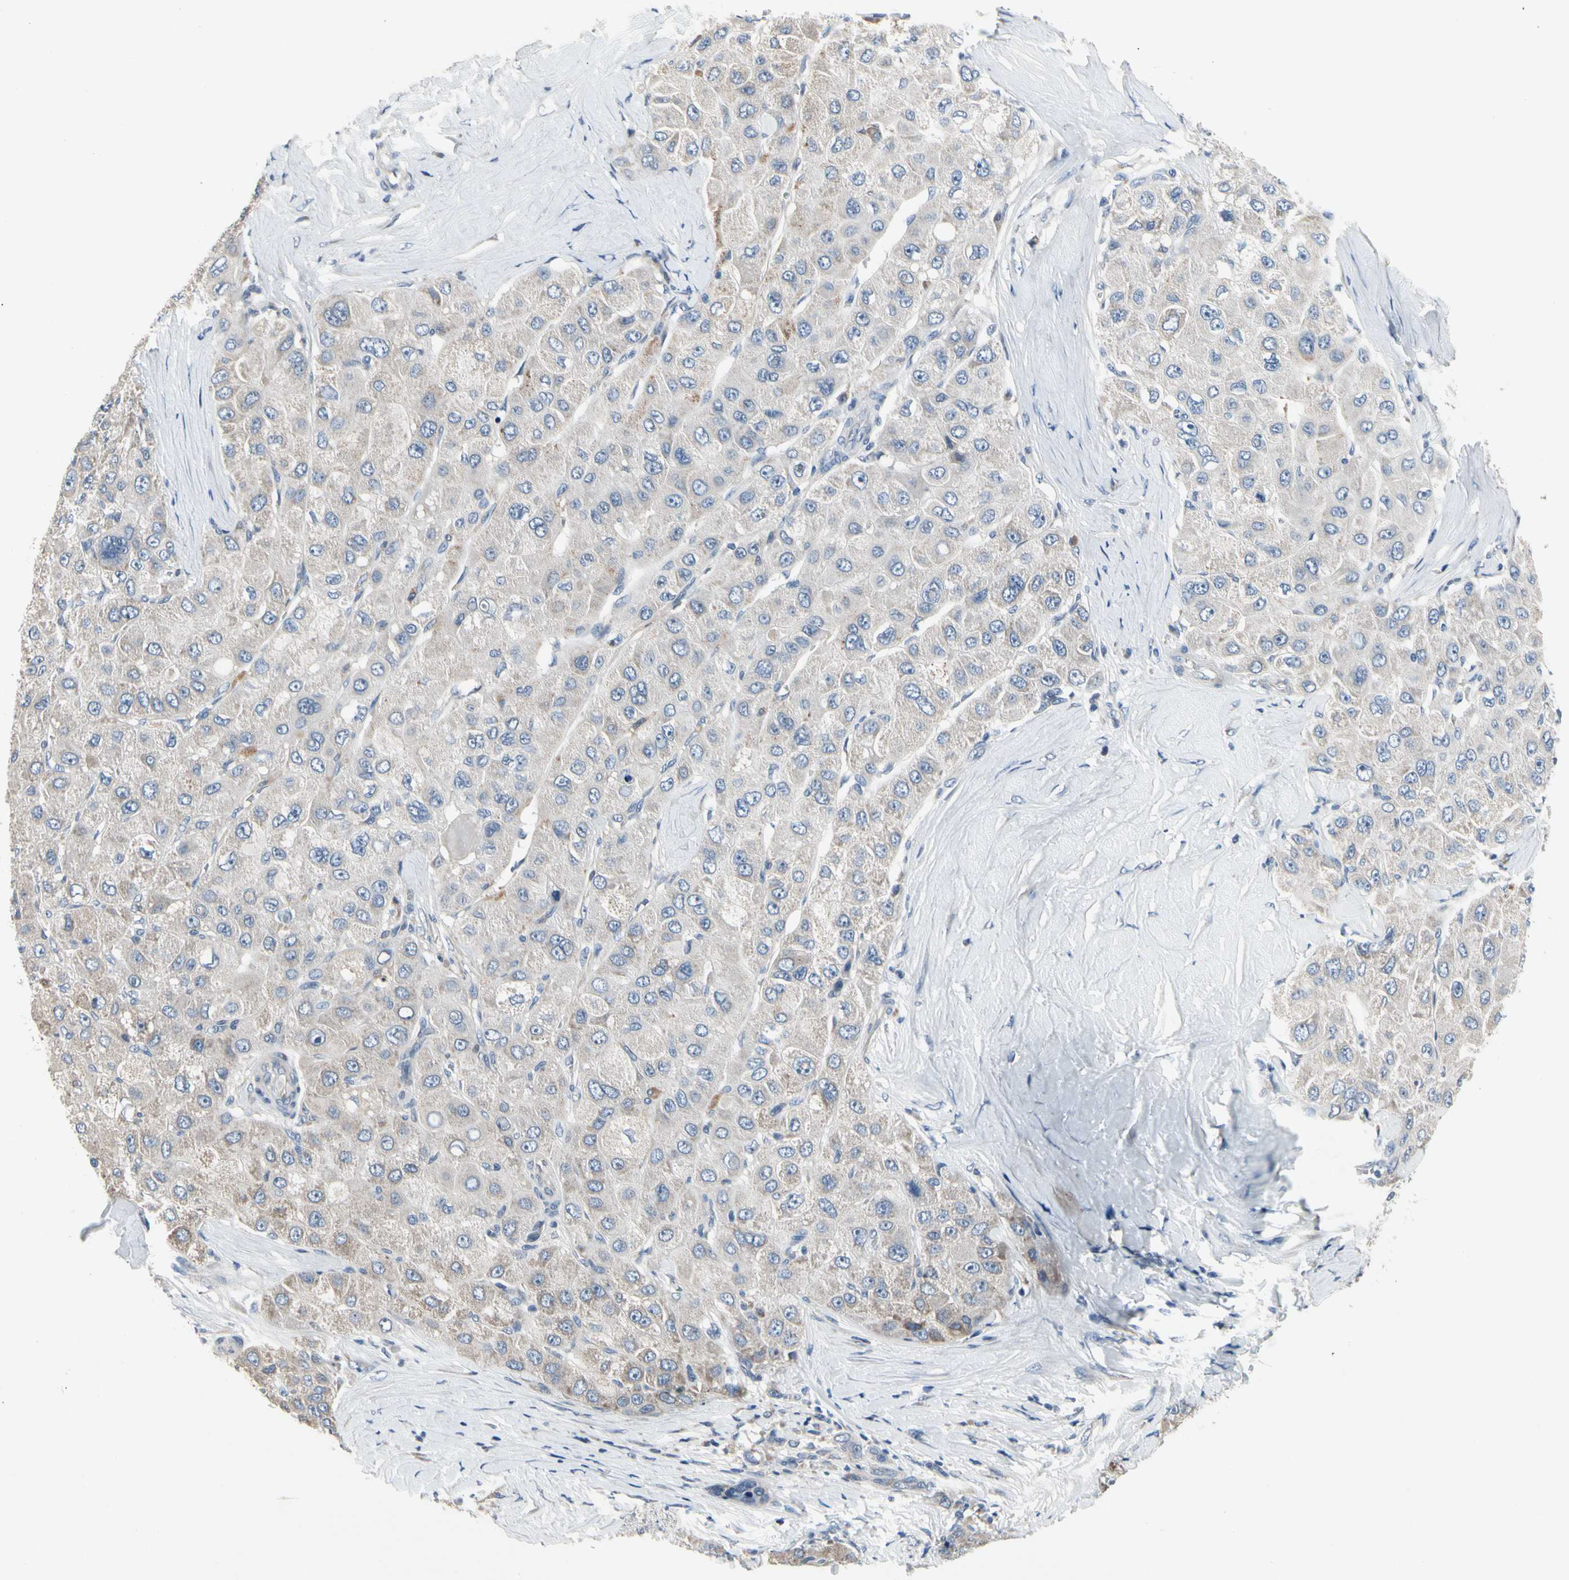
{"staining": {"intensity": "negative", "quantity": "none", "location": "none"}, "tissue": "liver cancer", "cell_type": "Tumor cells", "image_type": "cancer", "snomed": [{"axis": "morphology", "description": "Carcinoma, Hepatocellular, NOS"}, {"axis": "topography", "description": "Liver"}], "caption": "This micrograph is of liver cancer stained with immunohistochemistry (IHC) to label a protein in brown with the nuclei are counter-stained blue. There is no staining in tumor cells.", "gene": "NFASC", "patient": {"sex": "male", "age": 80}}